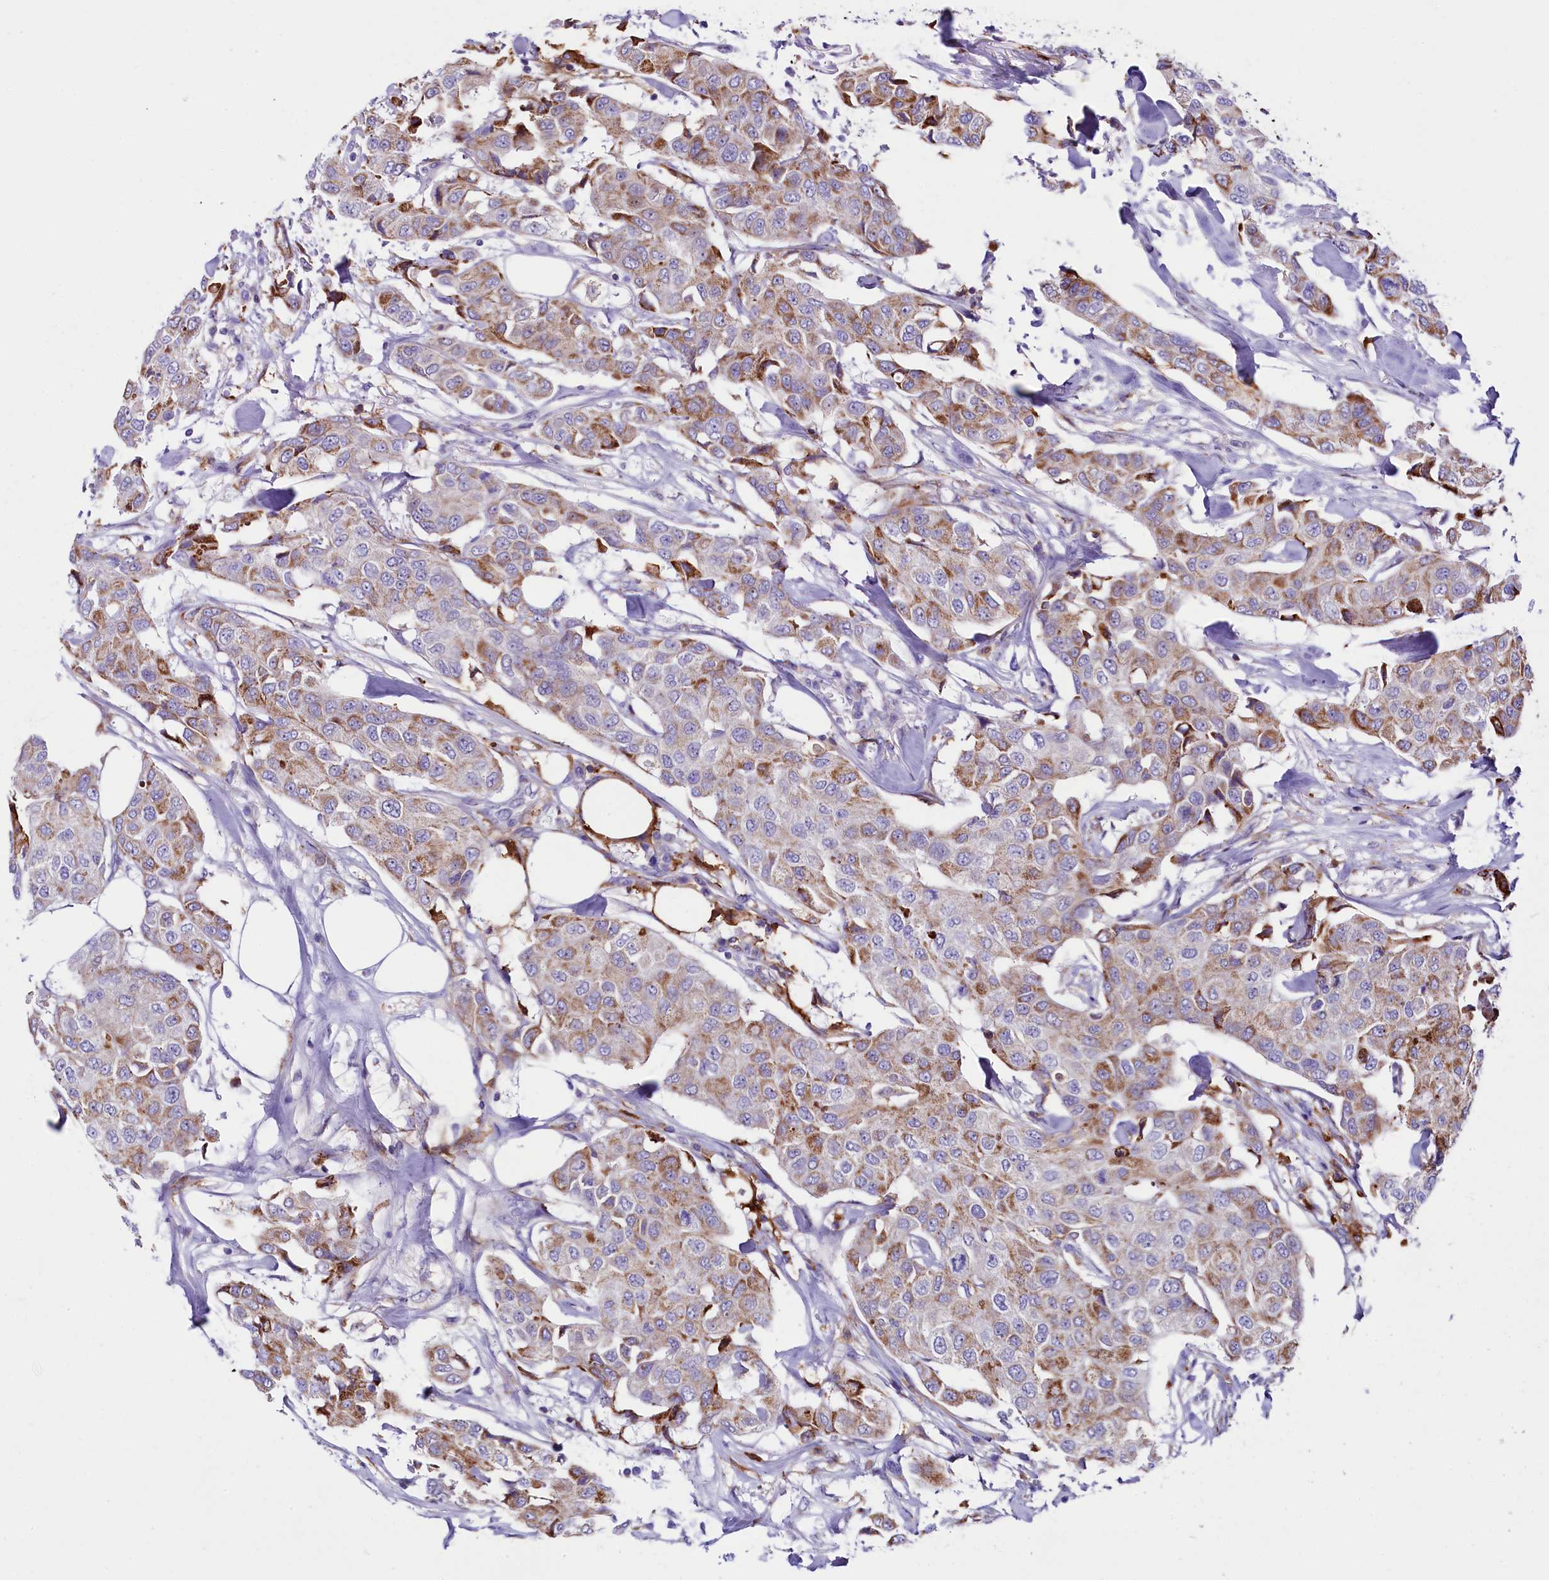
{"staining": {"intensity": "weak", "quantity": ">75%", "location": "cytoplasmic/membranous"}, "tissue": "breast cancer", "cell_type": "Tumor cells", "image_type": "cancer", "snomed": [{"axis": "morphology", "description": "Duct carcinoma"}, {"axis": "topography", "description": "Breast"}], "caption": "Human breast cancer stained for a protein (brown) reveals weak cytoplasmic/membranous positive positivity in approximately >75% of tumor cells.", "gene": "IL20RA", "patient": {"sex": "female", "age": 80}}